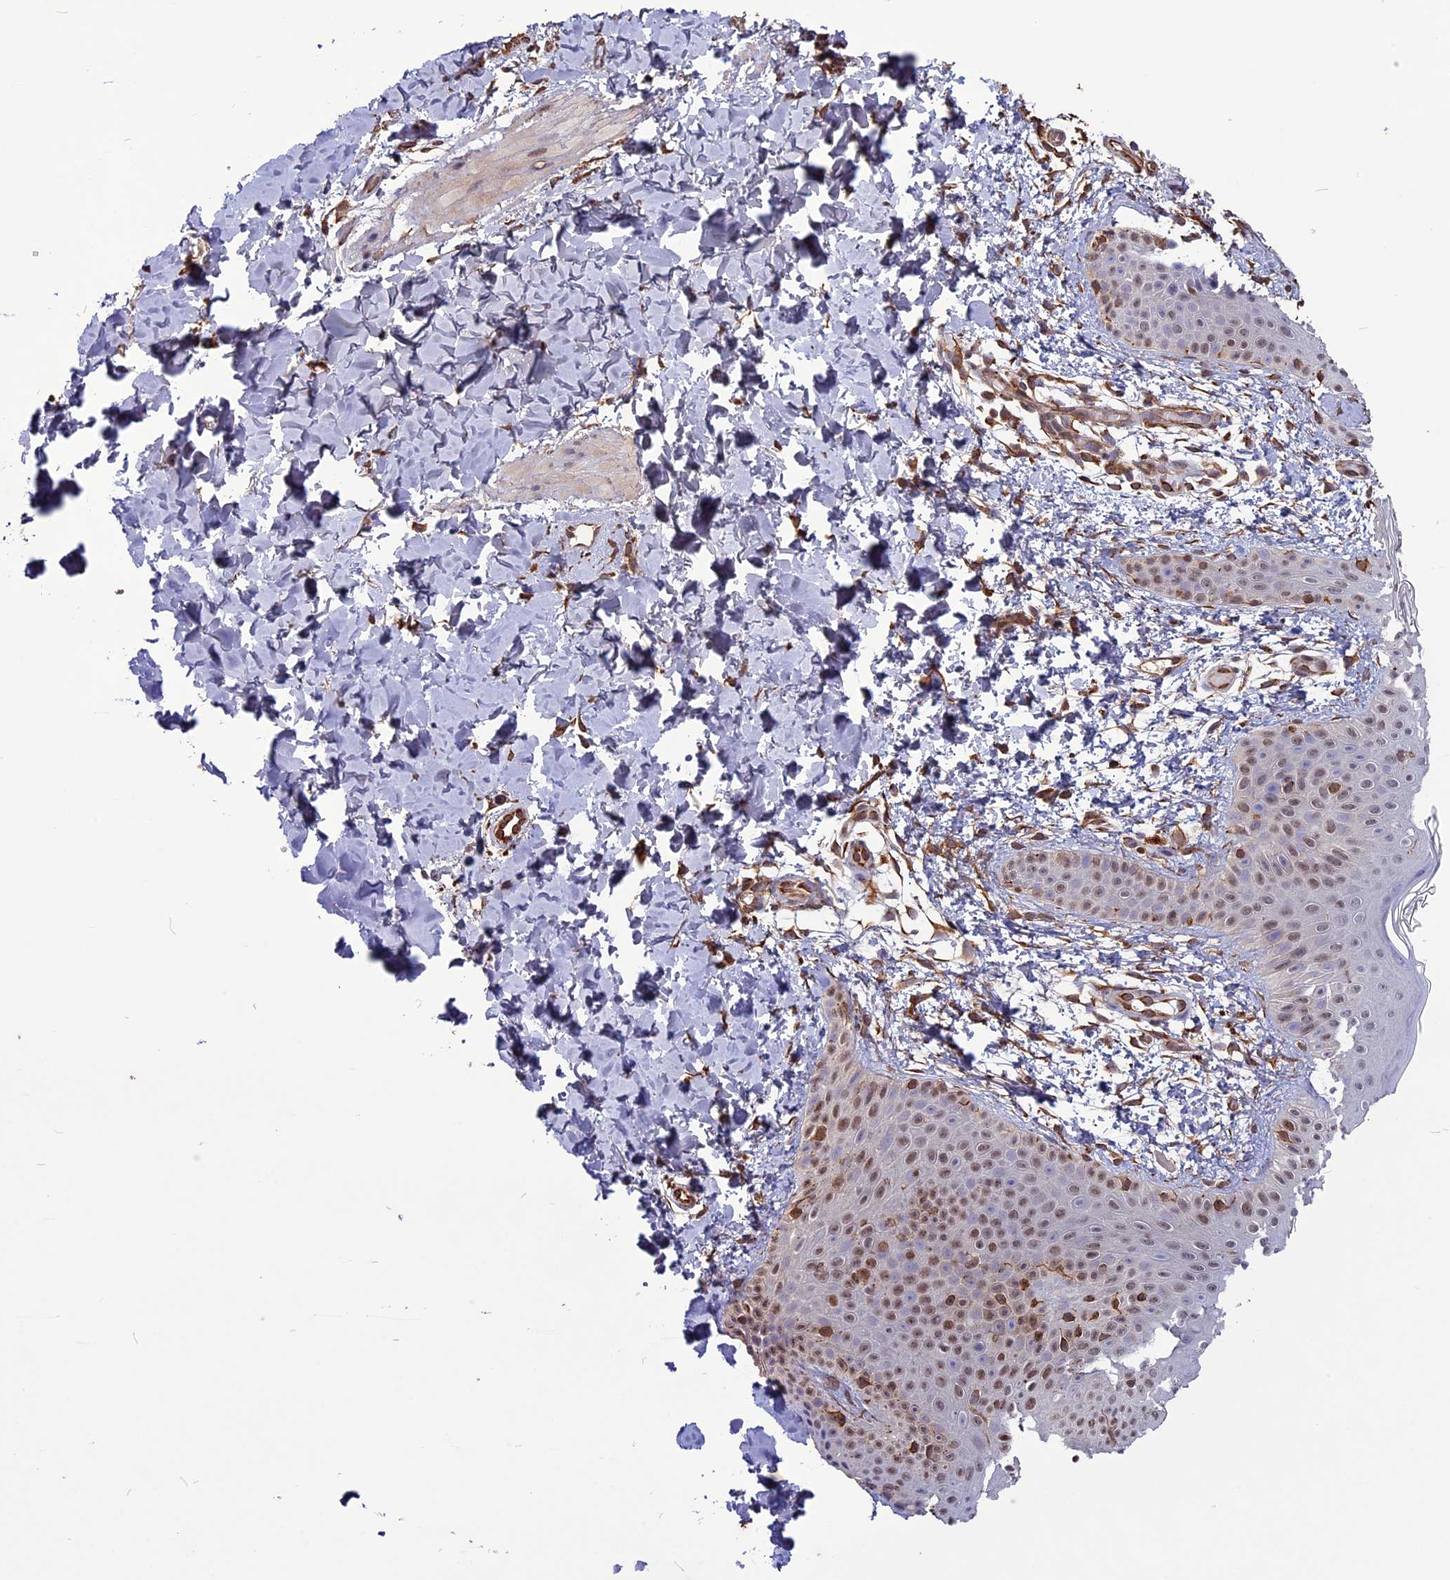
{"staining": {"intensity": "moderate", "quantity": ">75%", "location": "cytoplasmic/membranous,nuclear"}, "tissue": "skin", "cell_type": "Fibroblasts", "image_type": "normal", "snomed": [{"axis": "morphology", "description": "Normal tissue, NOS"}, {"axis": "topography", "description": "Skin"}], "caption": "Immunohistochemistry of normal skin shows medium levels of moderate cytoplasmic/membranous,nuclear staining in about >75% of fibroblasts.", "gene": "C3orf70", "patient": {"sex": "male", "age": 36}}